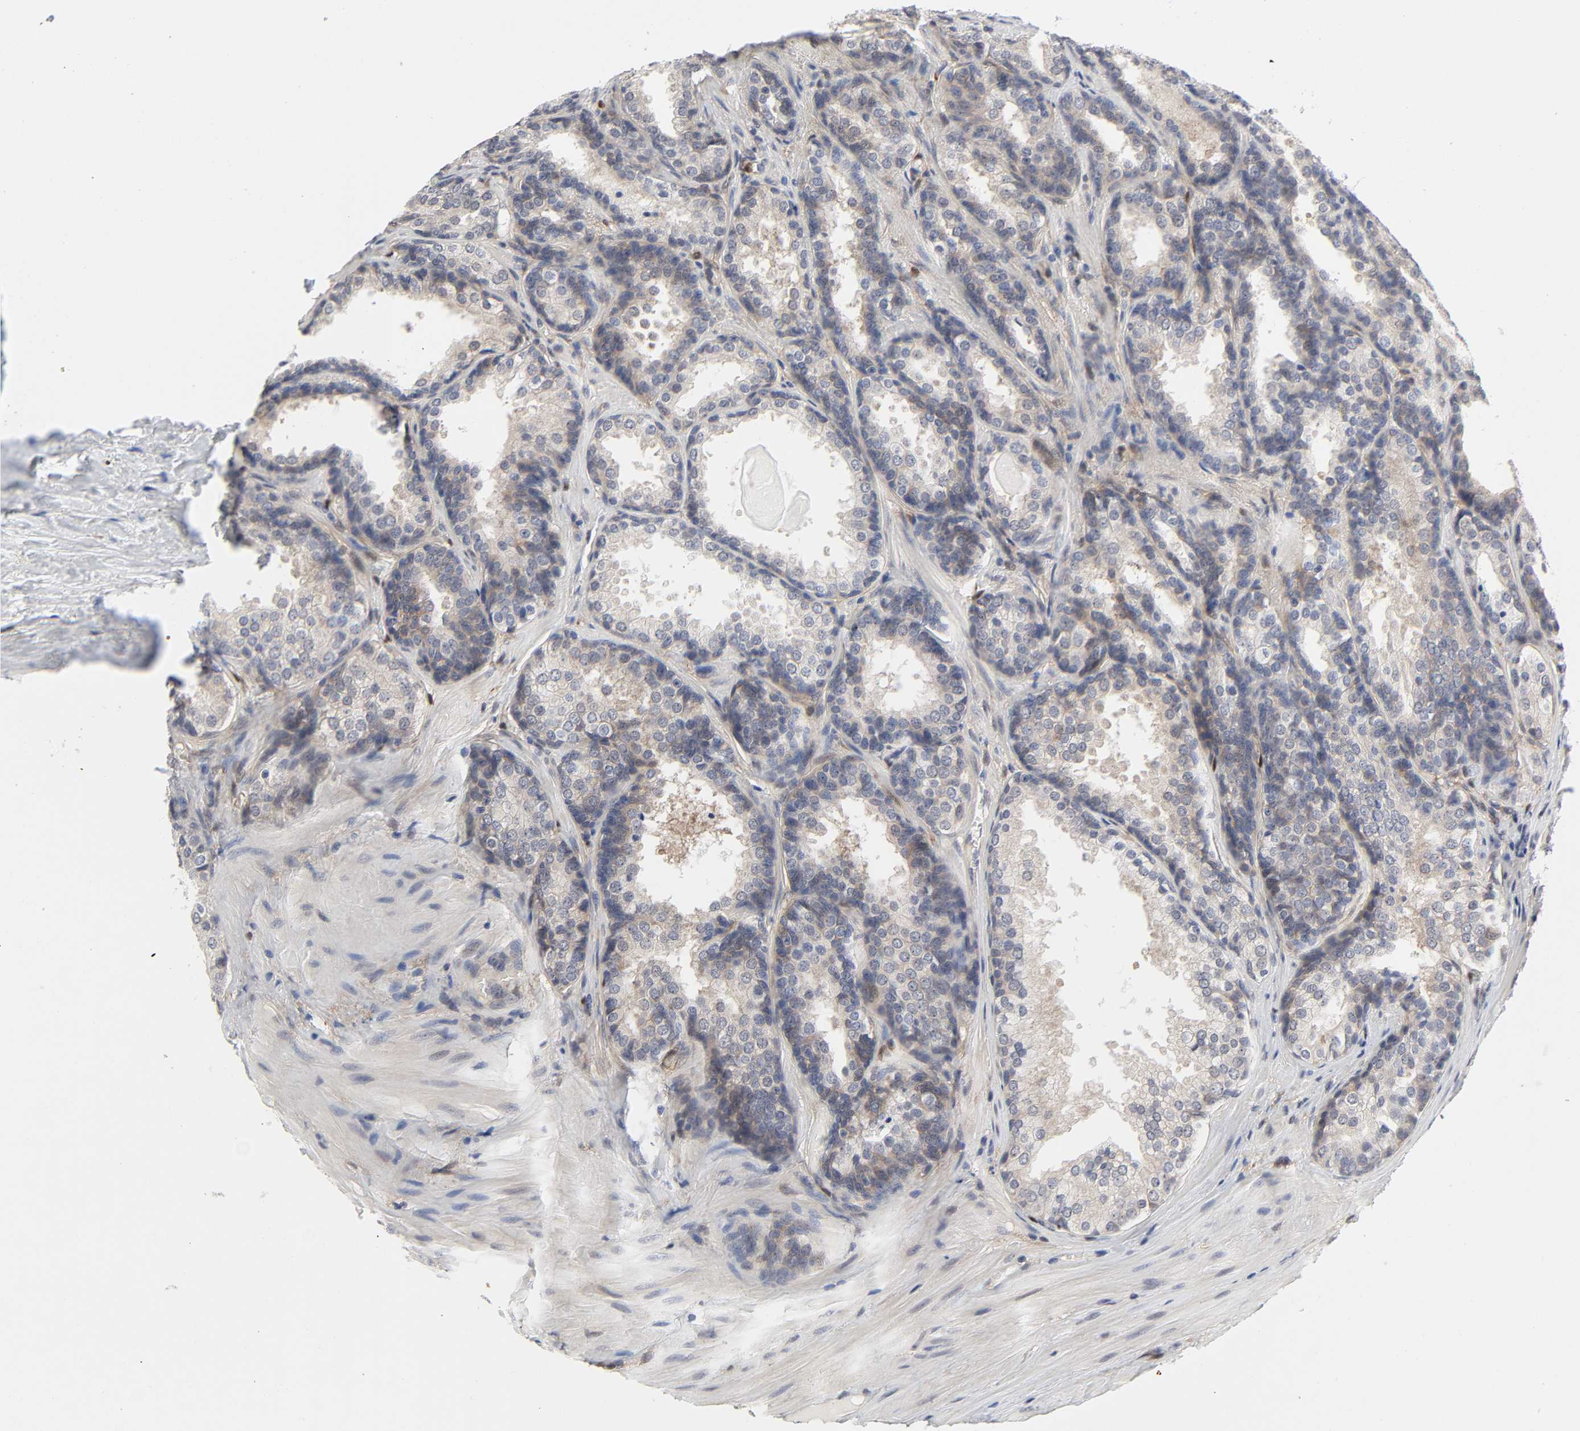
{"staining": {"intensity": "negative", "quantity": "none", "location": "none"}, "tissue": "prostate cancer", "cell_type": "Tumor cells", "image_type": "cancer", "snomed": [{"axis": "morphology", "description": "Adenocarcinoma, High grade"}, {"axis": "topography", "description": "Prostate"}], "caption": "This is an immunohistochemistry (IHC) image of high-grade adenocarcinoma (prostate). There is no staining in tumor cells.", "gene": "PTEN", "patient": {"sex": "male", "age": 70}}